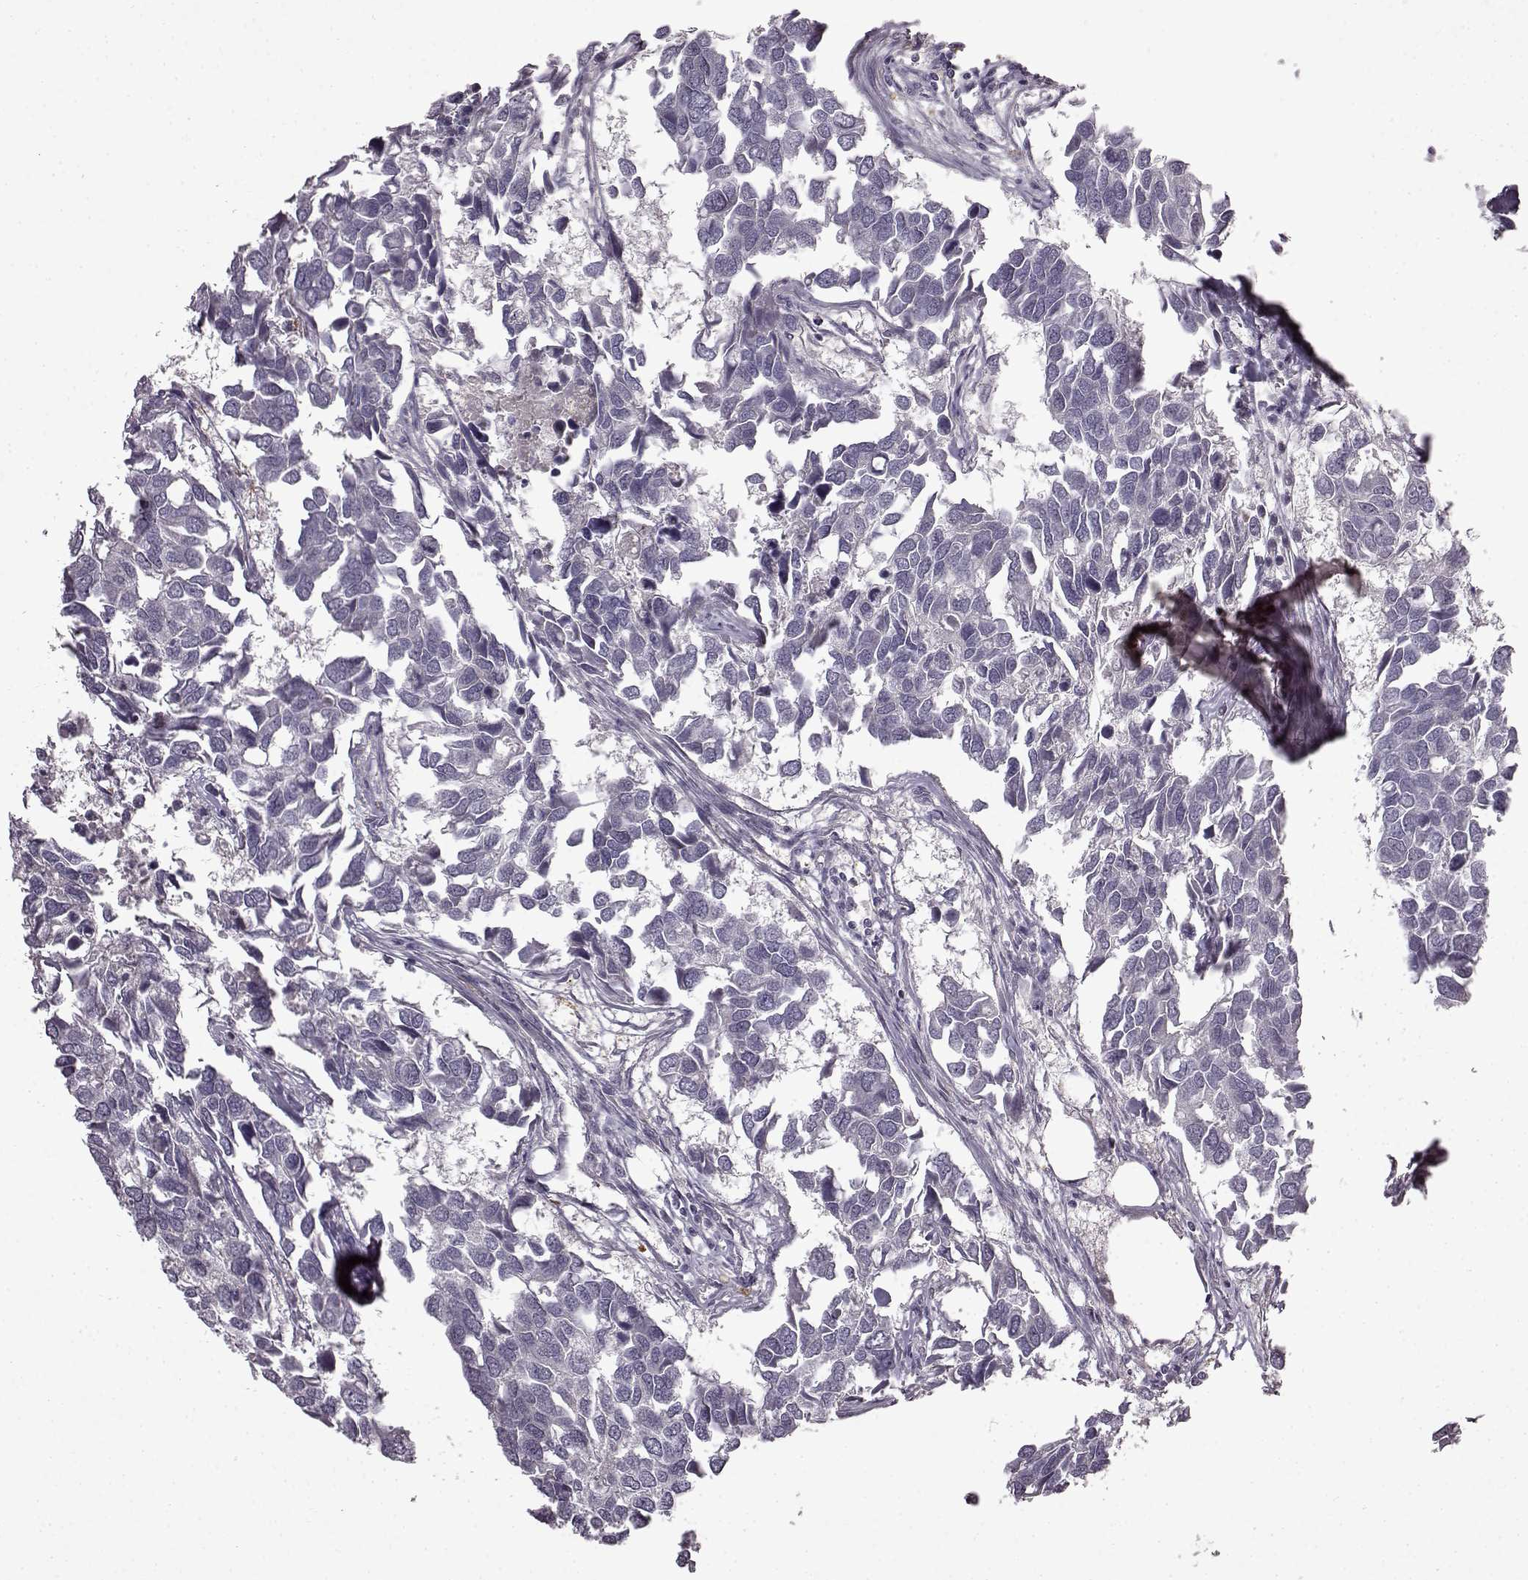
{"staining": {"intensity": "negative", "quantity": "none", "location": "none"}, "tissue": "breast cancer", "cell_type": "Tumor cells", "image_type": "cancer", "snomed": [{"axis": "morphology", "description": "Duct carcinoma"}, {"axis": "topography", "description": "Breast"}], "caption": "Immunohistochemistry micrograph of human invasive ductal carcinoma (breast) stained for a protein (brown), which reveals no positivity in tumor cells. The staining is performed using DAB (3,3'-diaminobenzidine) brown chromogen with nuclei counter-stained in using hematoxylin.", "gene": "B3GNT6", "patient": {"sex": "female", "age": 83}}